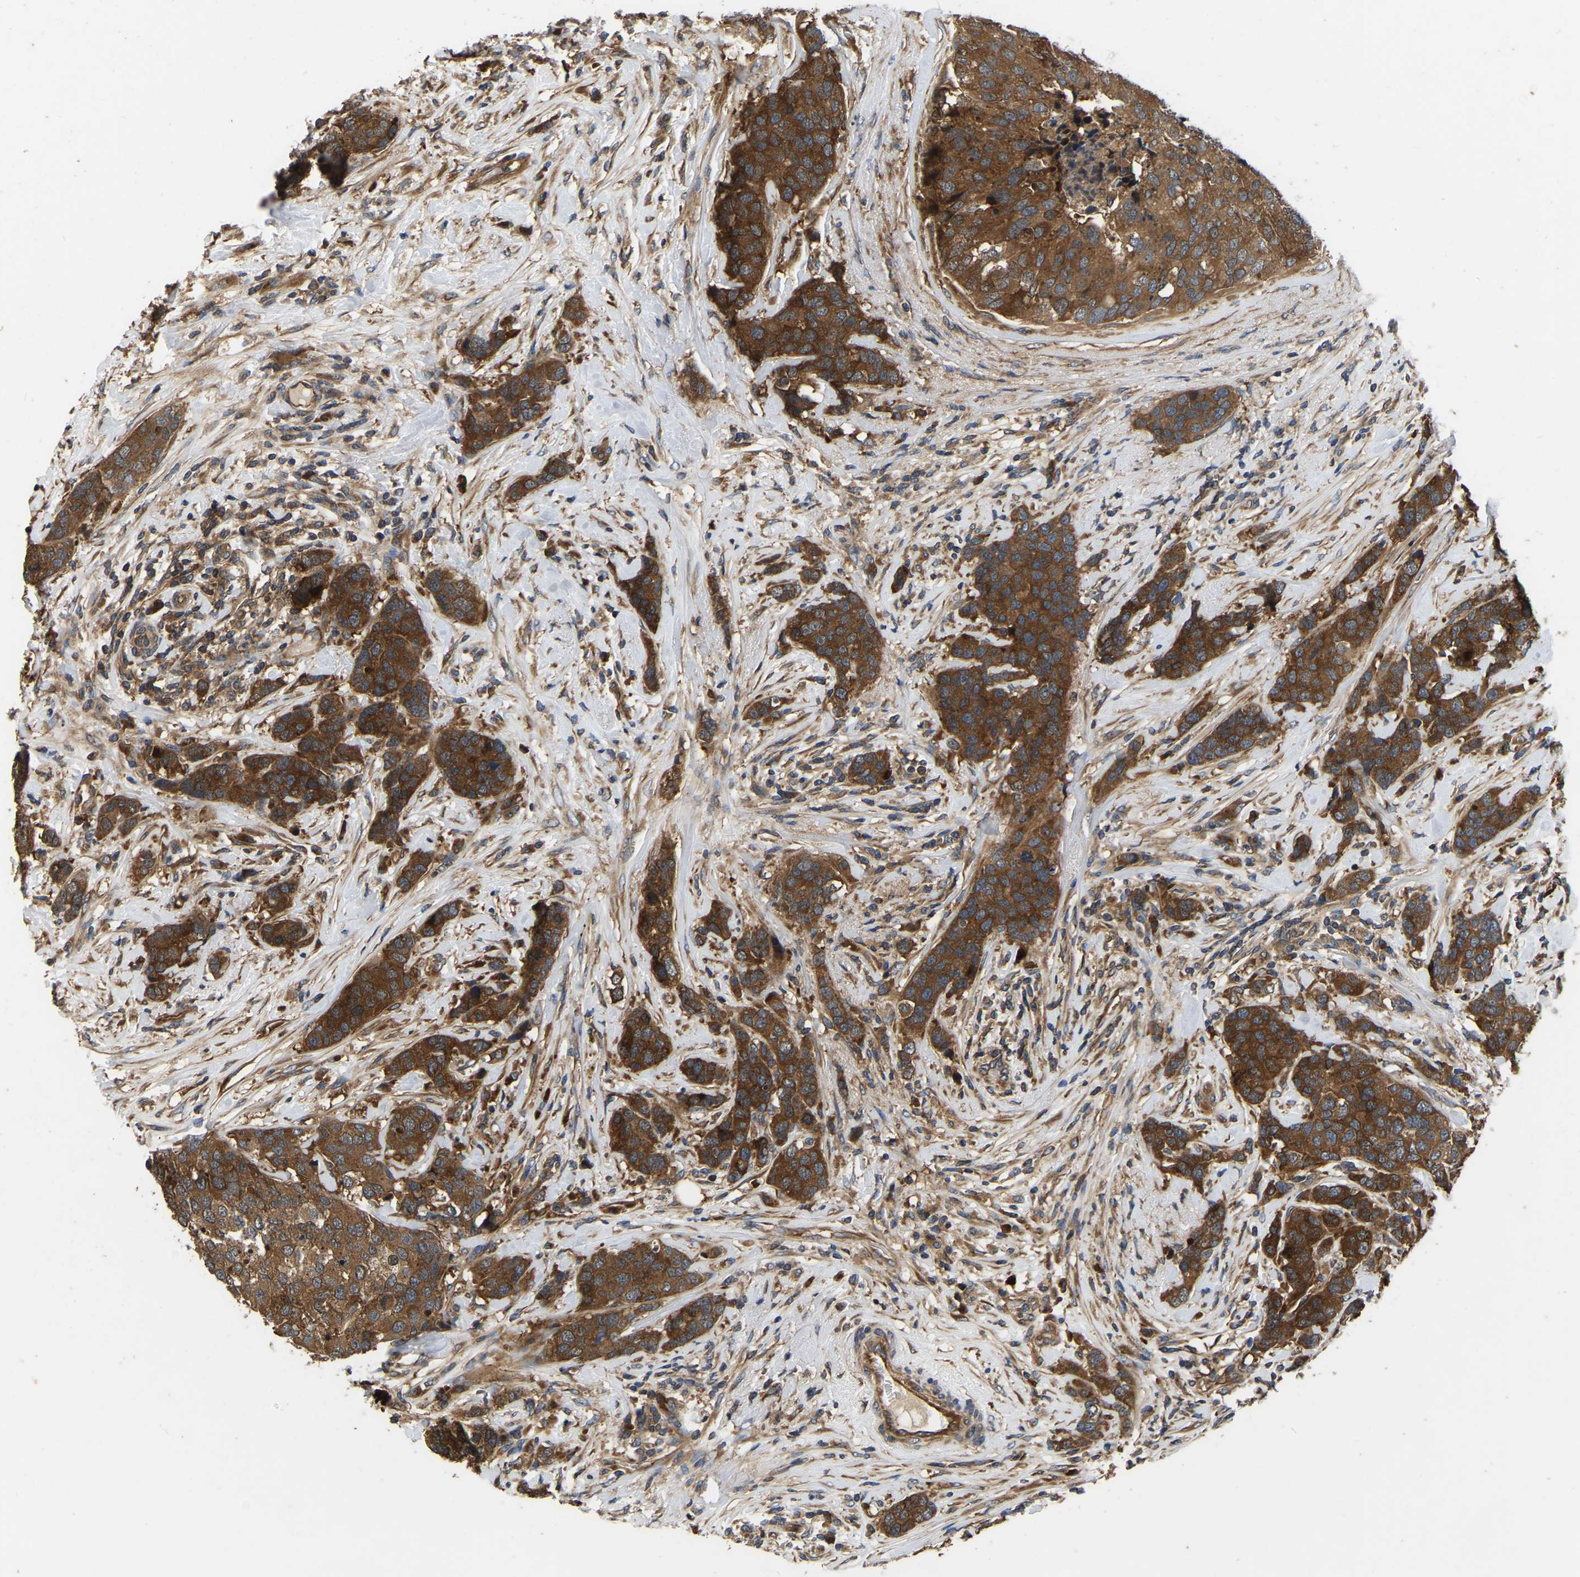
{"staining": {"intensity": "strong", "quantity": ">75%", "location": "cytoplasmic/membranous"}, "tissue": "breast cancer", "cell_type": "Tumor cells", "image_type": "cancer", "snomed": [{"axis": "morphology", "description": "Lobular carcinoma"}, {"axis": "topography", "description": "Breast"}], "caption": "This is a photomicrograph of IHC staining of breast cancer (lobular carcinoma), which shows strong staining in the cytoplasmic/membranous of tumor cells.", "gene": "GARS1", "patient": {"sex": "female", "age": 59}}